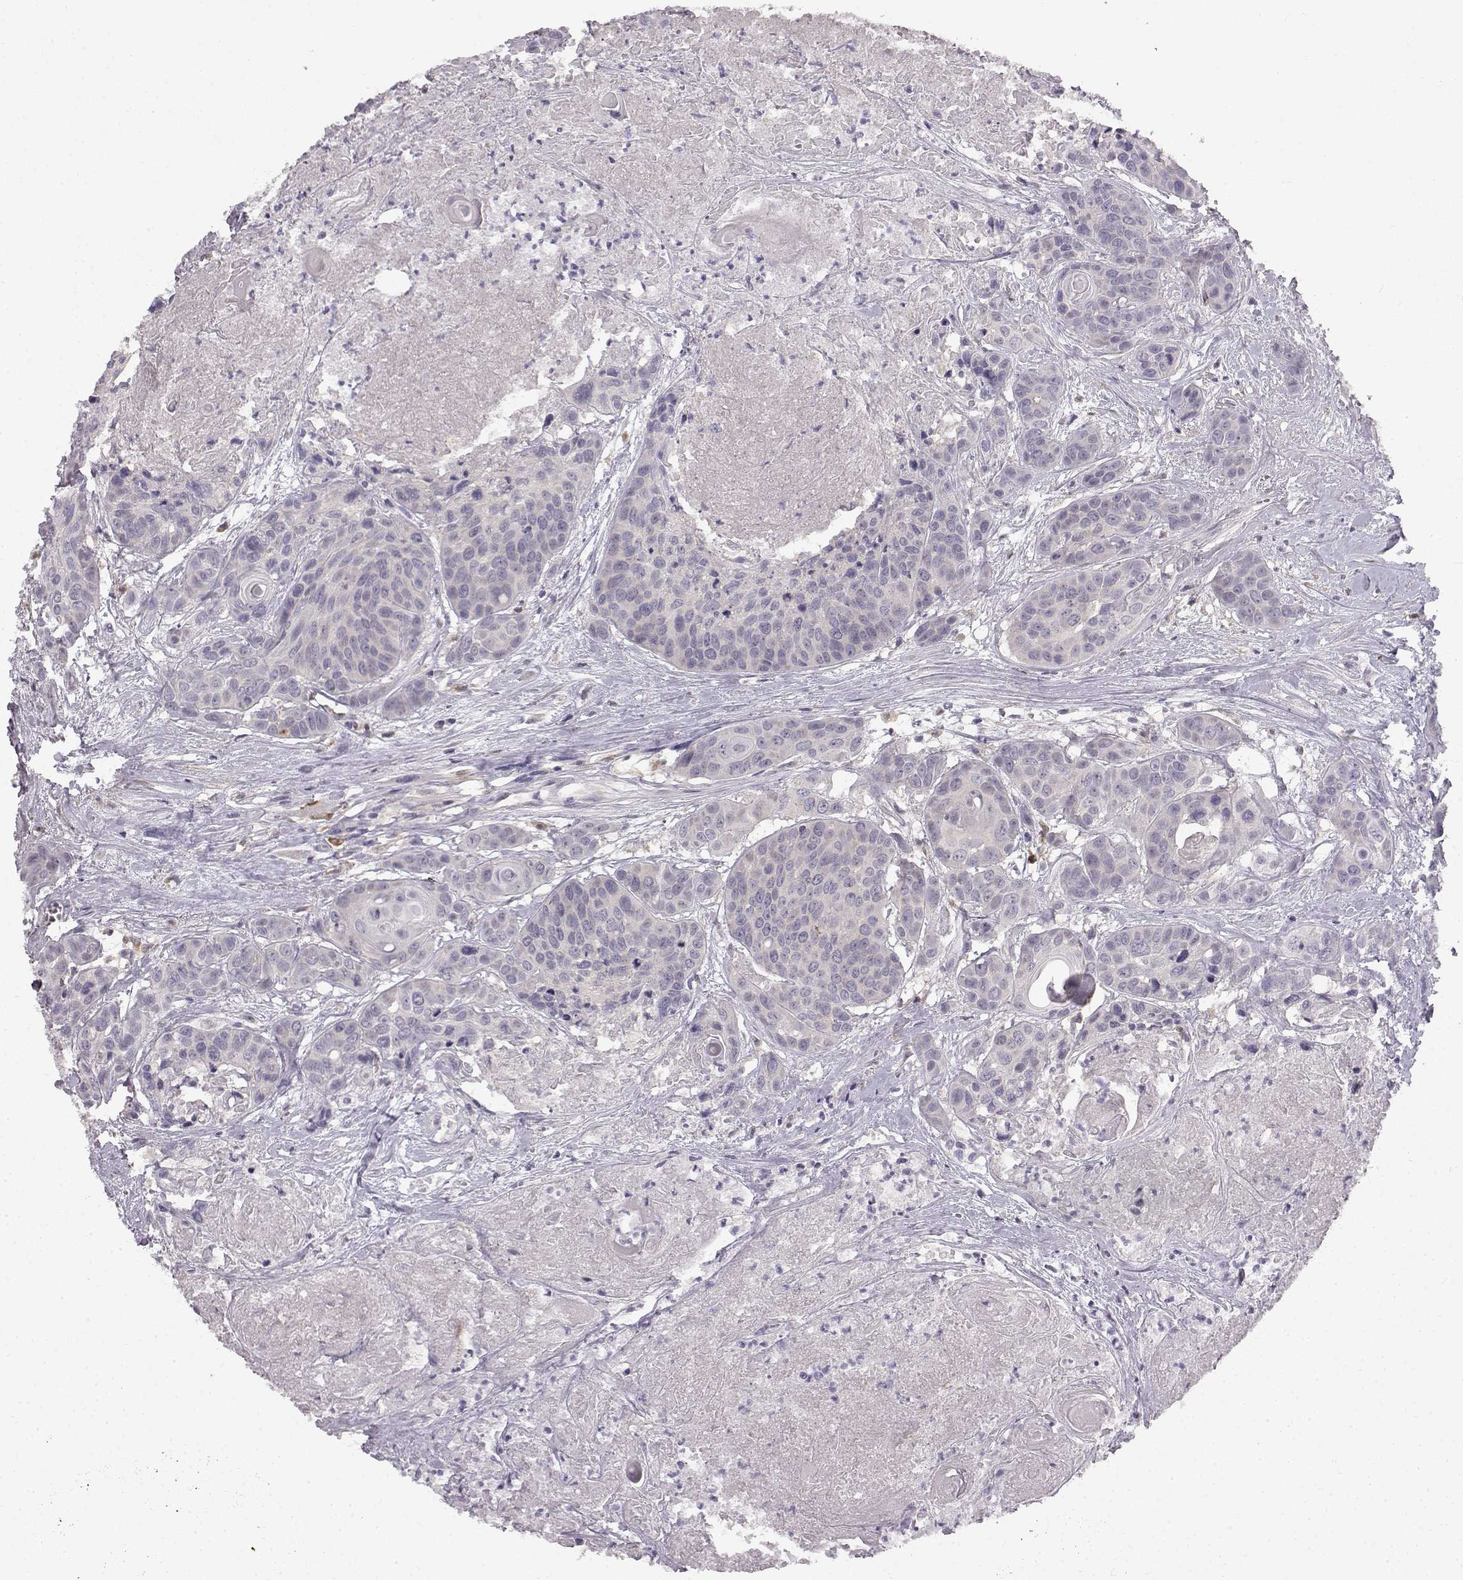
{"staining": {"intensity": "negative", "quantity": "none", "location": "none"}, "tissue": "head and neck cancer", "cell_type": "Tumor cells", "image_type": "cancer", "snomed": [{"axis": "morphology", "description": "Squamous cell carcinoma, NOS"}, {"axis": "topography", "description": "Oral tissue"}, {"axis": "topography", "description": "Head-Neck"}], "caption": "Protein analysis of head and neck cancer demonstrates no significant positivity in tumor cells.", "gene": "SPAG17", "patient": {"sex": "male", "age": 56}}